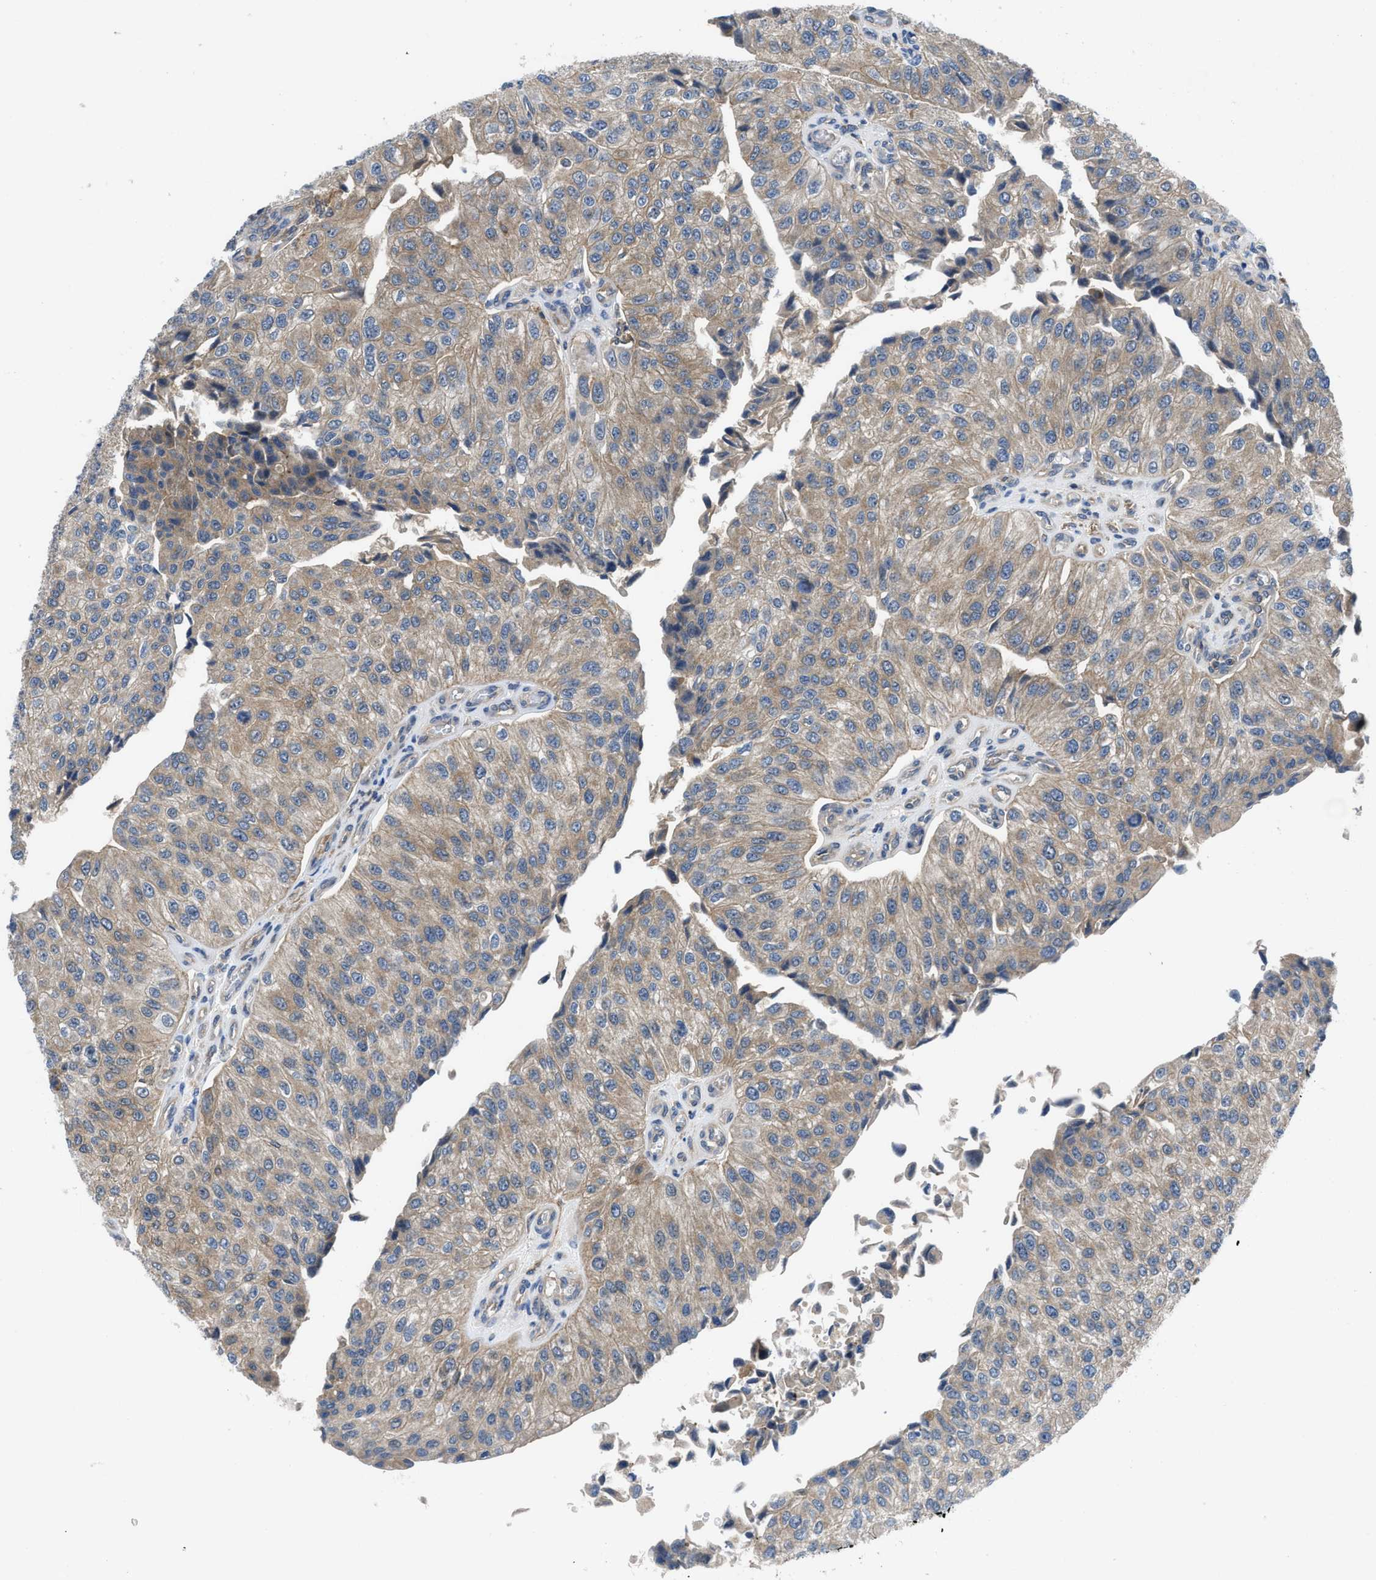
{"staining": {"intensity": "weak", "quantity": ">75%", "location": "cytoplasmic/membranous"}, "tissue": "urothelial cancer", "cell_type": "Tumor cells", "image_type": "cancer", "snomed": [{"axis": "morphology", "description": "Urothelial carcinoma, High grade"}, {"axis": "topography", "description": "Kidney"}, {"axis": "topography", "description": "Urinary bladder"}], "caption": "Tumor cells reveal weak cytoplasmic/membranous positivity in about >75% of cells in urothelial cancer.", "gene": "PANX1", "patient": {"sex": "male", "age": 77}}